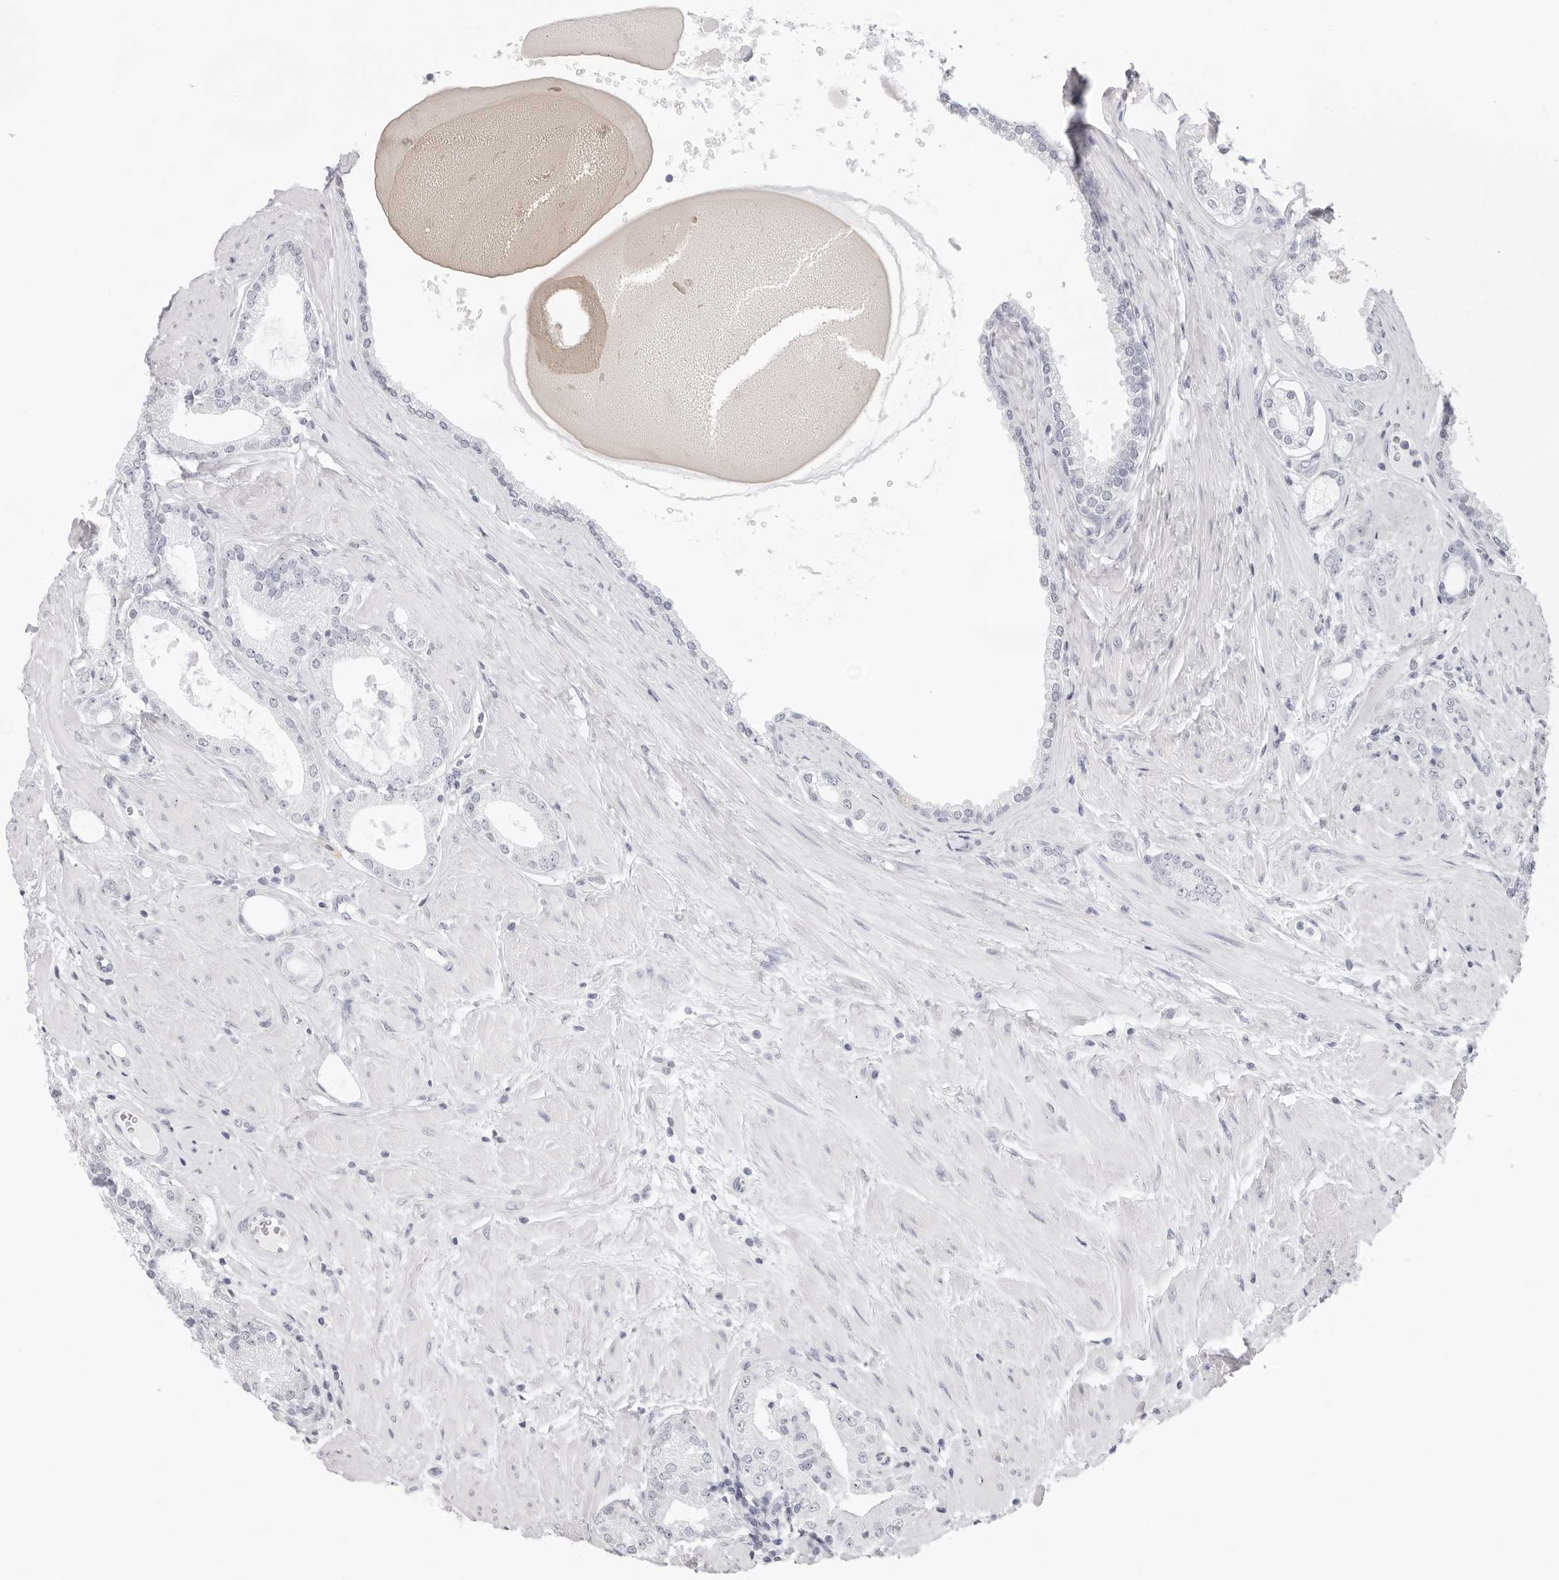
{"staining": {"intensity": "negative", "quantity": "none", "location": "none"}, "tissue": "prostate cancer", "cell_type": "Tumor cells", "image_type": "cancer", "snomed": [{"axis": "morphology", "description": "Adenocarcinoma, Low grade"}, {"axis": "topography", "description": "Prostate"}], "caption": "High power microscopy histopathology image of an immunohistochemistry (IHC) photomicrograph of prostate cancer, revealing no significant expression in tumor cells.", "gene": "FDPS", "patient": {"sex": "male", "age": 62}}